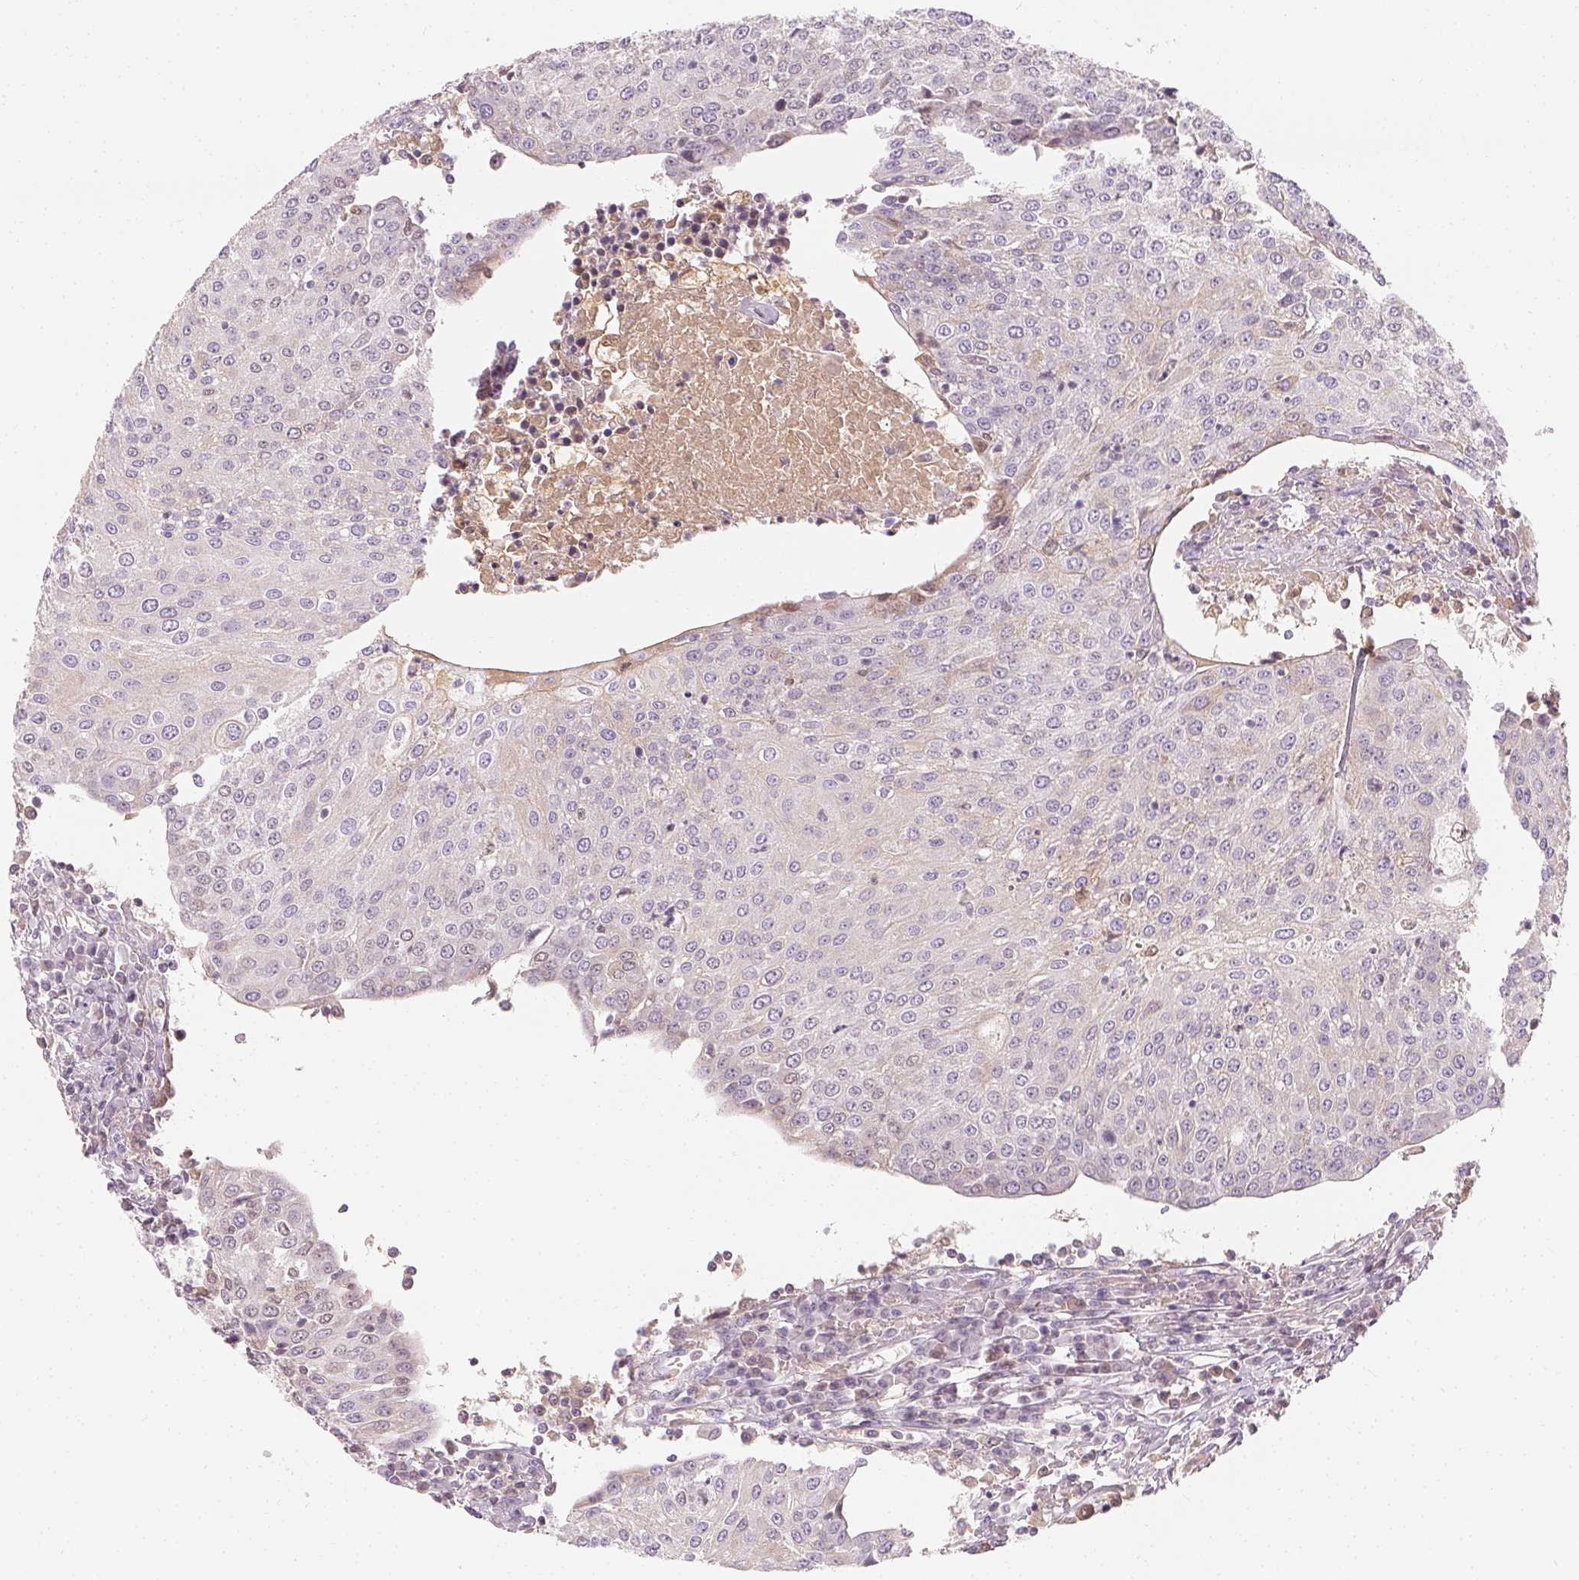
{"staining": {"intensity": "negative", "quantity": "none", "location": "none"}, "tissue": "urothelial cancer", "cell_type": "Tumor cells", "image_type": "cancer", "snomed": [{"axis": "morphology", "description": "Urothelial carcinoma, High grade"}, {"axis": "topography", "description": "Urinary bladder"}], "caption": "Tumor cells show no significant protein expression in urothelial cancer.", "gene": "AFM", "patient": {"sex": "female", "age": 85}}